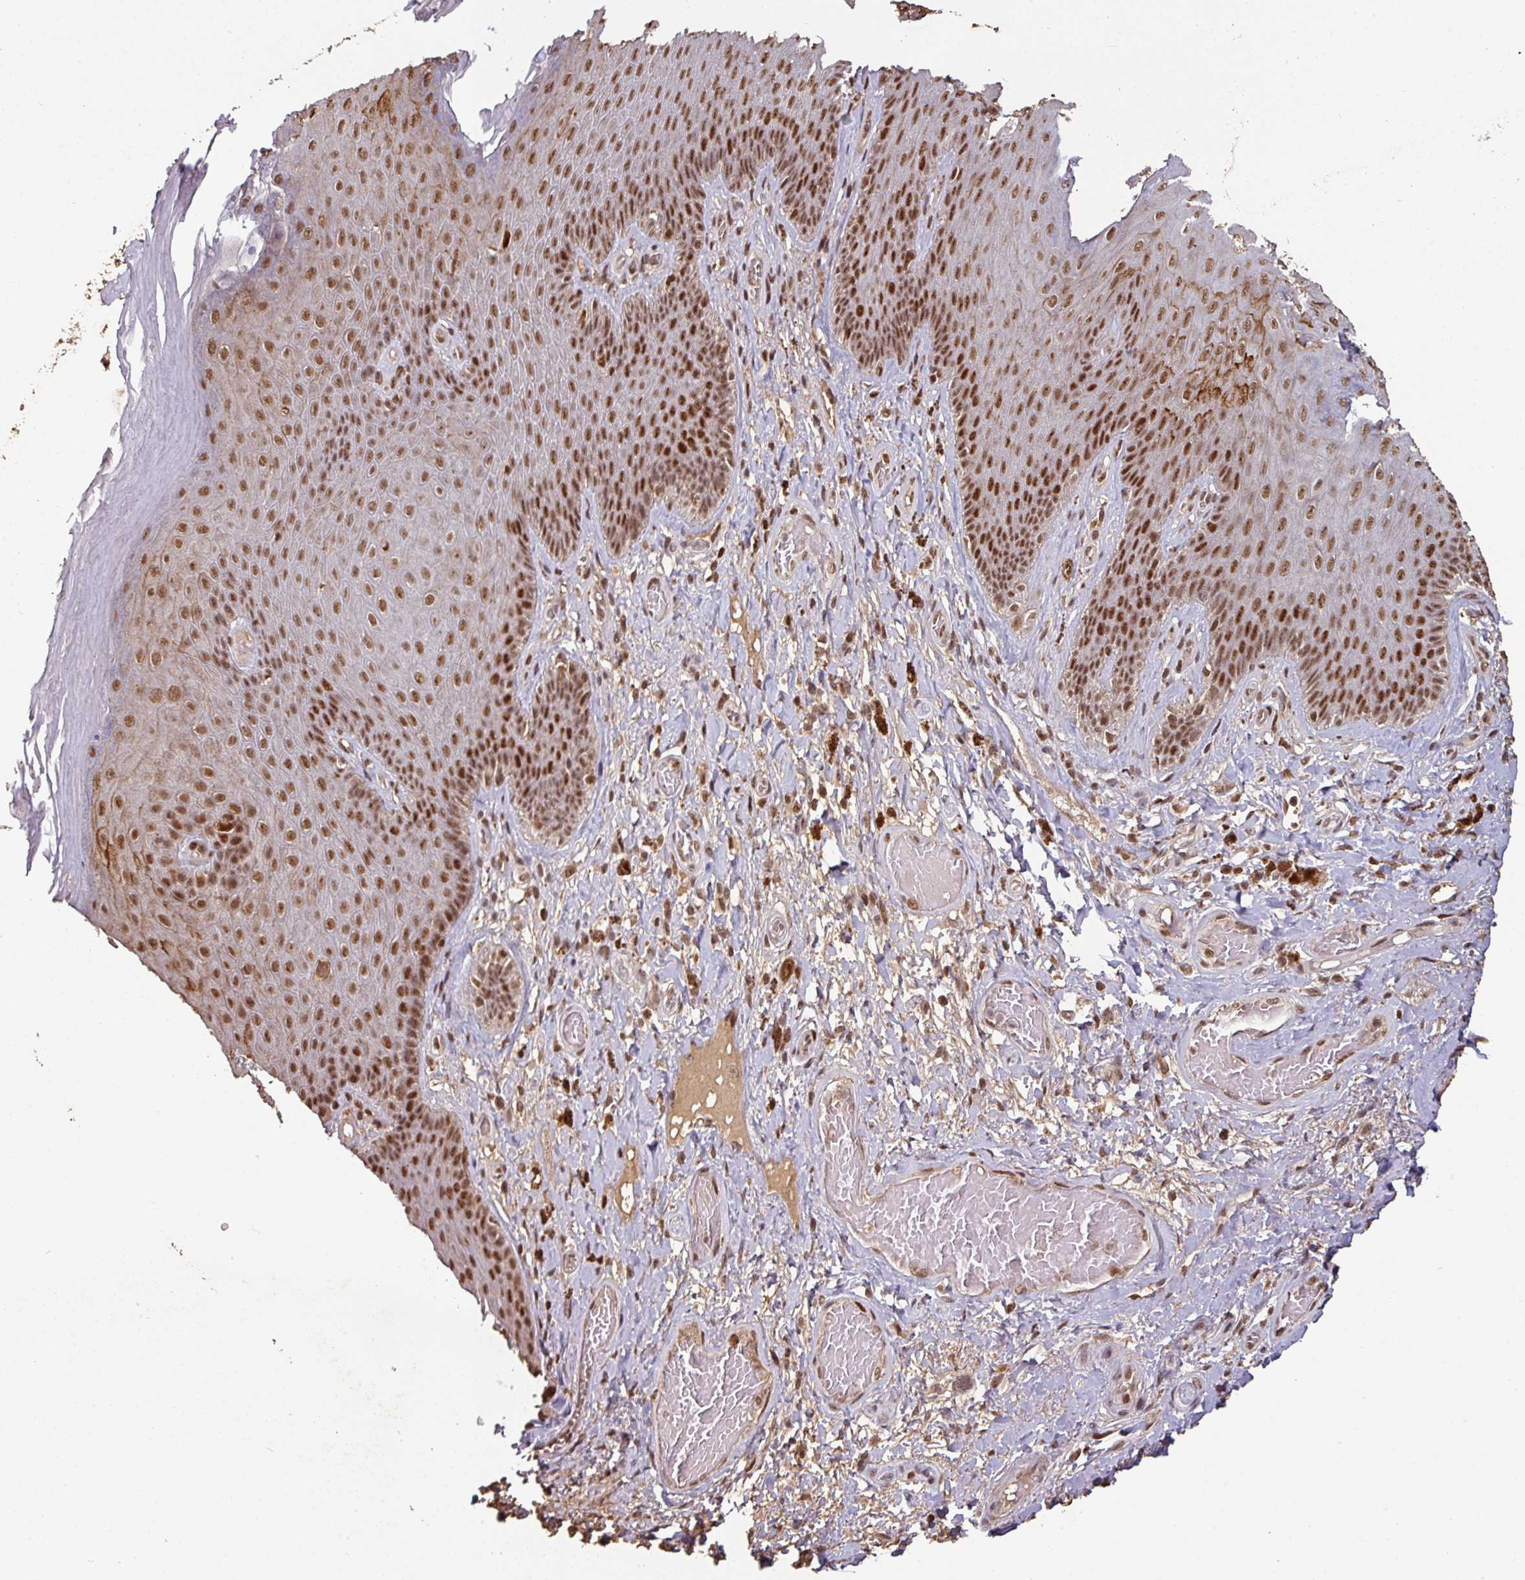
{"staining": {"intensity": "strong", "quantity": ">75%", "location": "cytoplasmic/membranous,nuclear"}, "tissue": "skin", "cell_type": "Epidermal cells", "image_type": "normal", "snomed": [{"axis": "morphology", "description": "Normal tissue, NOS"}, {"axis": "topography", "description": "Anal"}, {"axis": "topography", "description": "Peripheral nerve tissue"}], "caption": "Skin stained with IHC exhibits strong cytoplasmic/membranous,nuclear positivity in approximately >75% of epidermal cells.", "gene": "POLD1", "patient": {"sex": "male", "age": 53}}